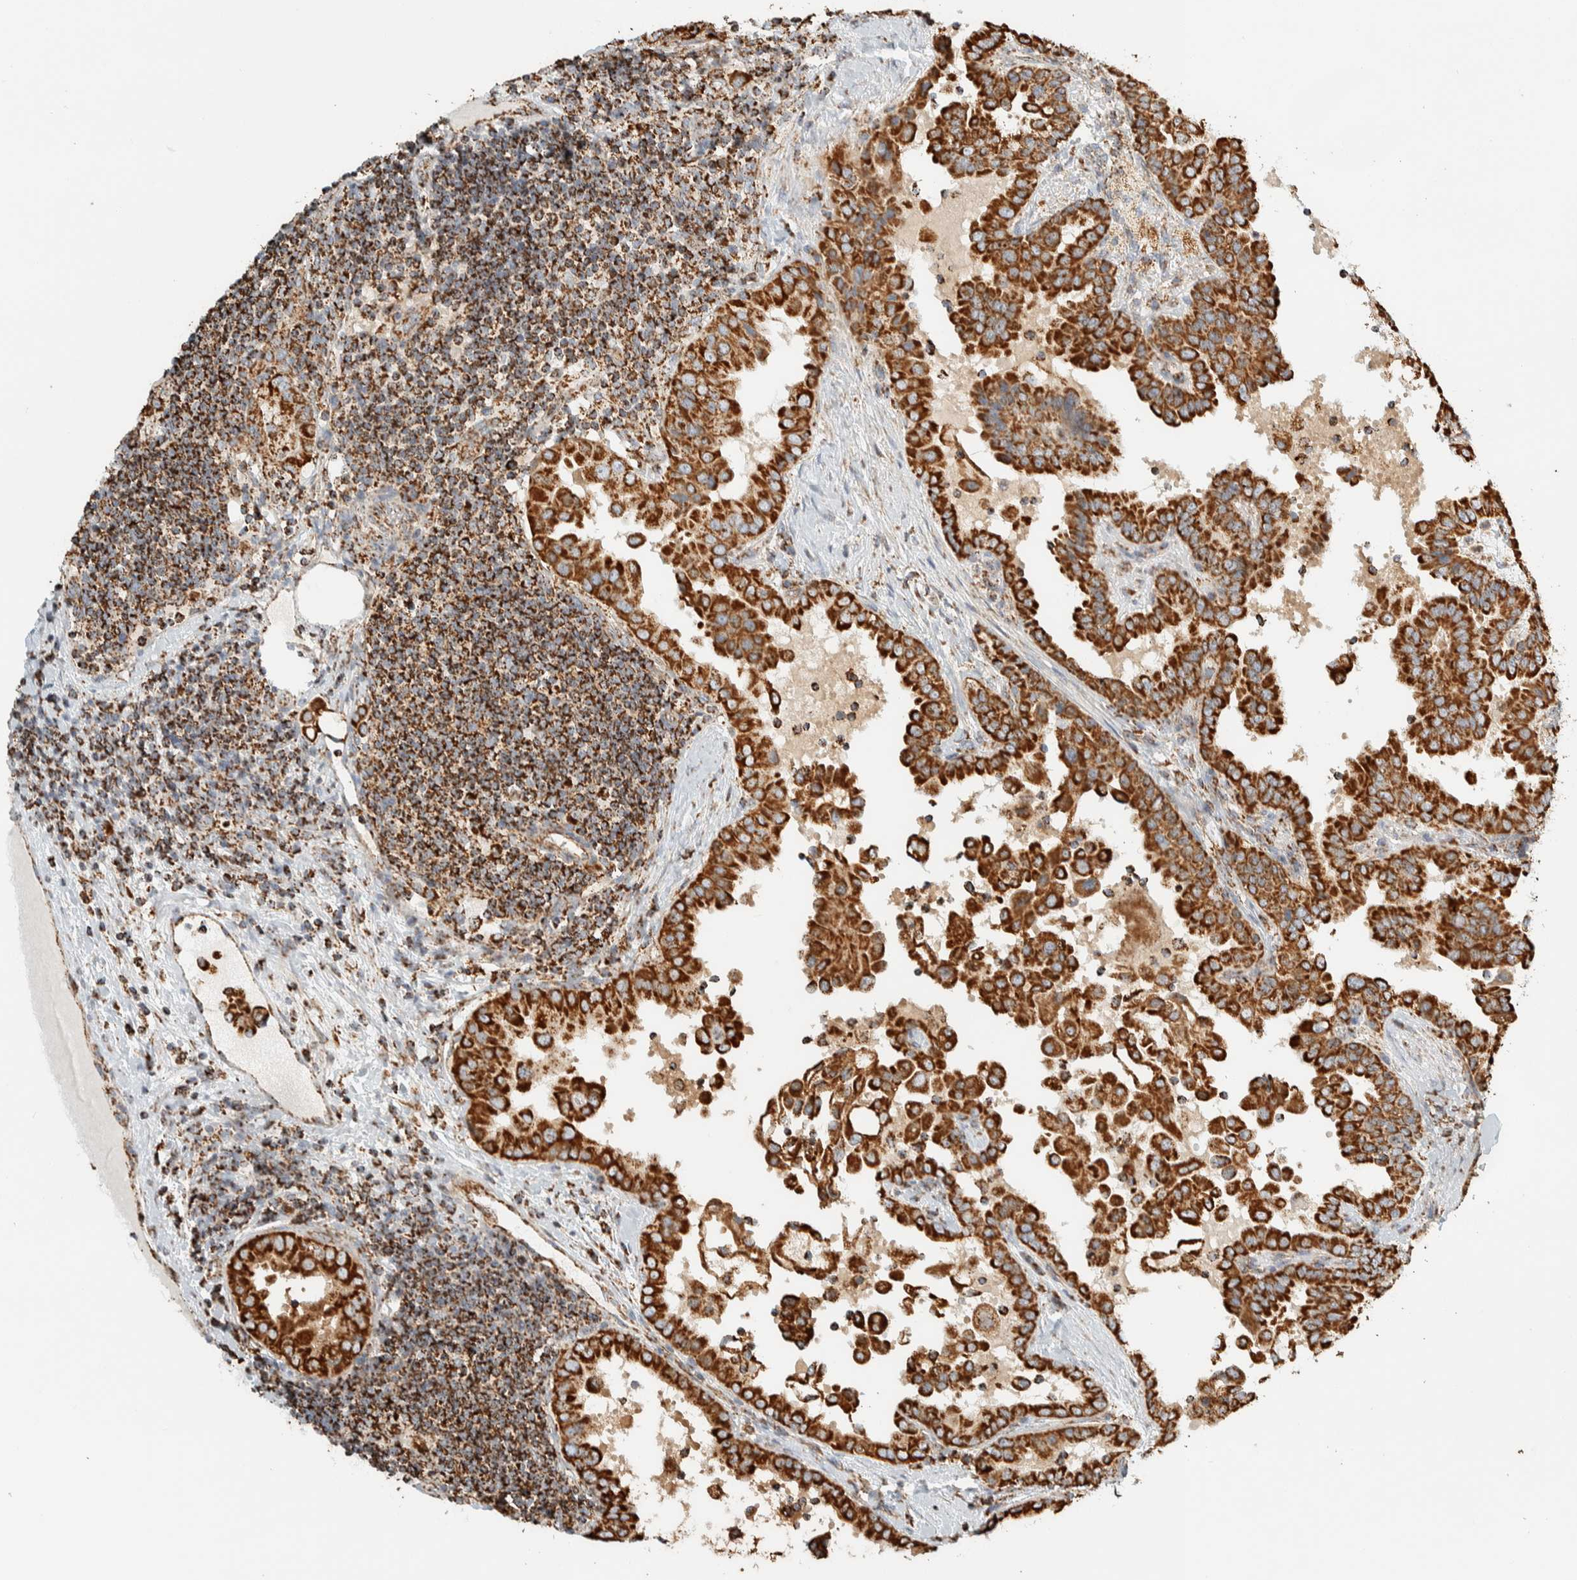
{"staining": {"intensity": "strong", "quantity": ">75%", "location": "cytoplasmic/membranous"}, "tissue": "thyroid cancer", "cell_type": "Tumor cells", "image_type": "cancer", "snomed": [{"axis": "morphology", "description": "Papillary adenocarcinoma, NOS"}, {"axis": "topography", "description": "Thyroid gland"}], "caption": "Immunohistochemistry of human thyroid cancer (papillary adenocarcinoma) shows high levels of strong cytoplasmic/membranous staining in about >75% of tumor cells. (Brightfield microscopy of DAB IHC at high magnification).", "gene": "ZNF454", "patient": {"sex": "male", "age": 33}}